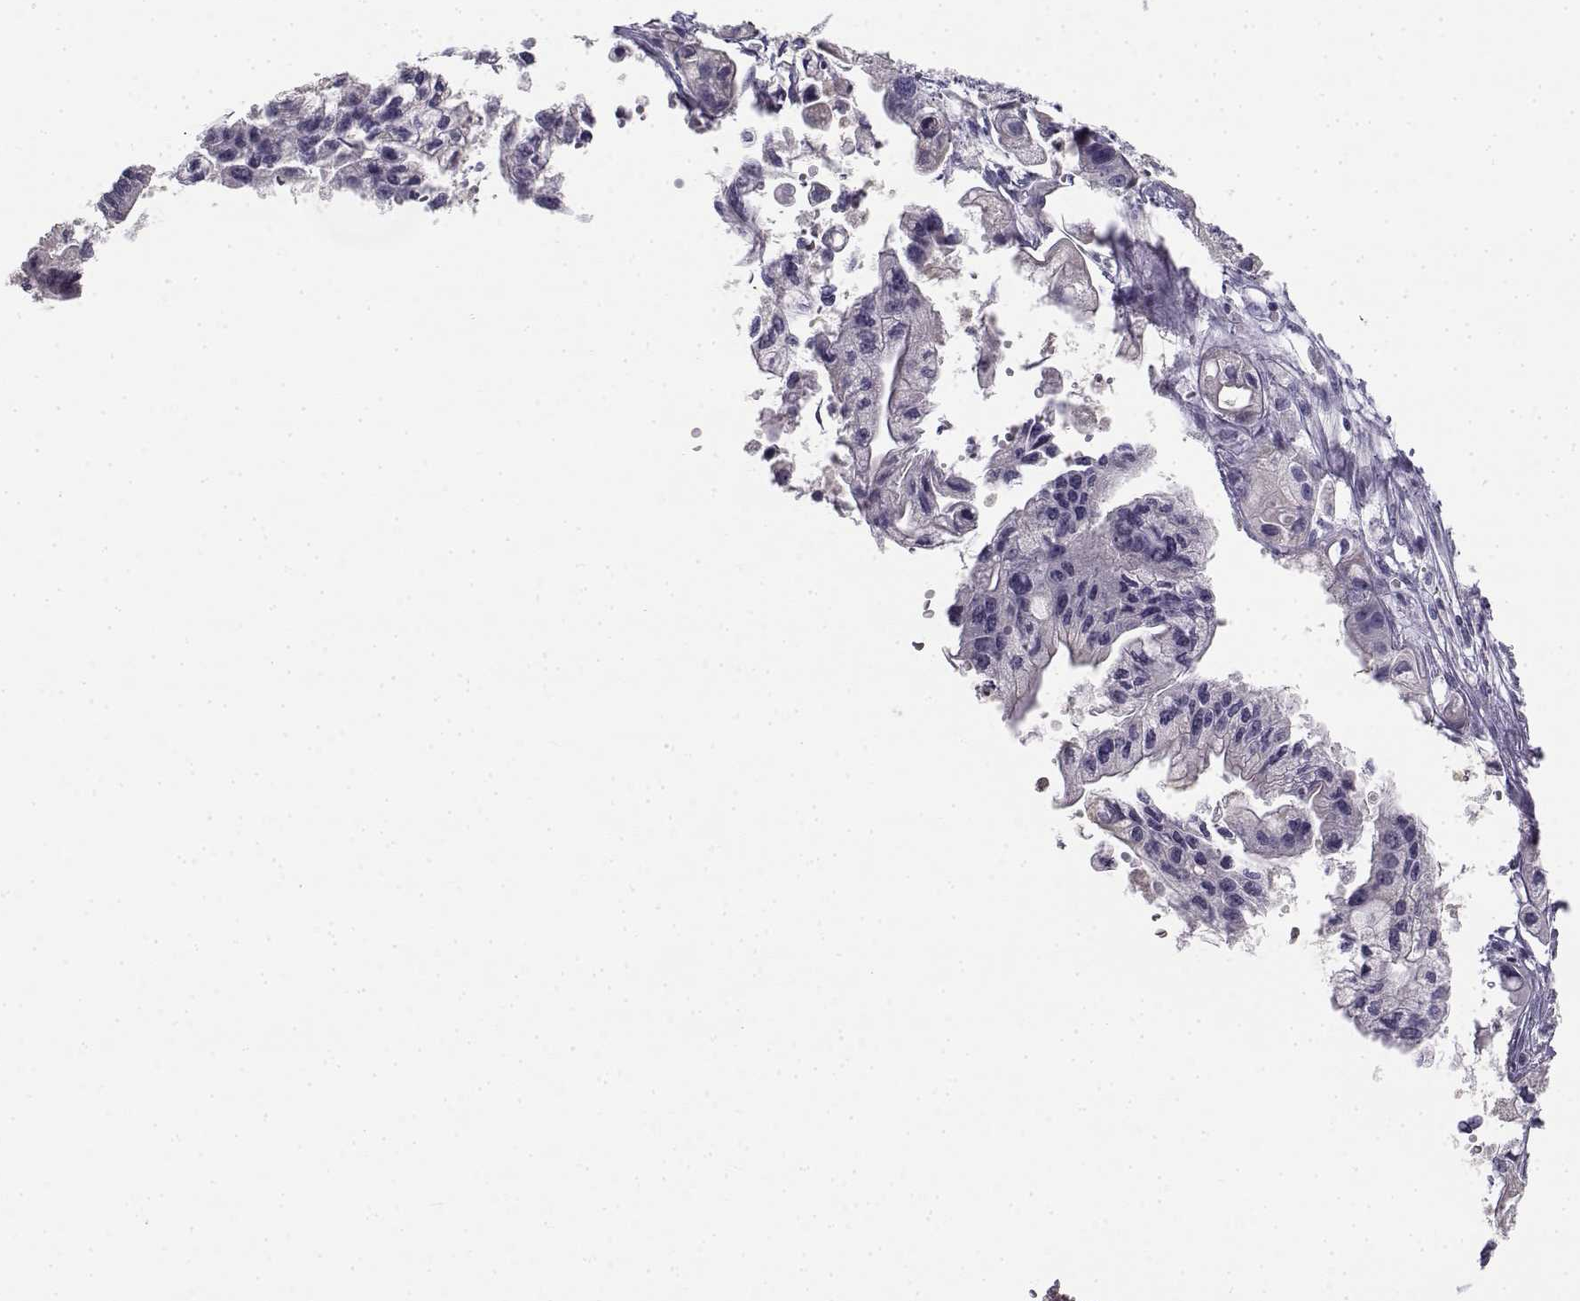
{"staining": {"intensity": "negative", "quantity": "none", "location": "none"}, "tissue": "pancreatic cancer", "cell_type": "Tumor cells", "image_type": "cancer", "snomed": [{"axis": "morphology", "description": "Adenocarcinoma, NOS"}, {"axis": "topography", "description": "Pancreas"}], "caption": "IHC image of neoplastic tissue: pancreatic cancer stained with DAB demonstrates no significant protein staining in tumor cells. Brightfield microscopy of immunohistochemistry (IHC) stained with DAB (3,3'-diaminobenzidine) (brown) and hematoxylin (blue), captured at high magnification.", "gene": "CREB3L3", "patient": {"sex": "male", "age": 70}}